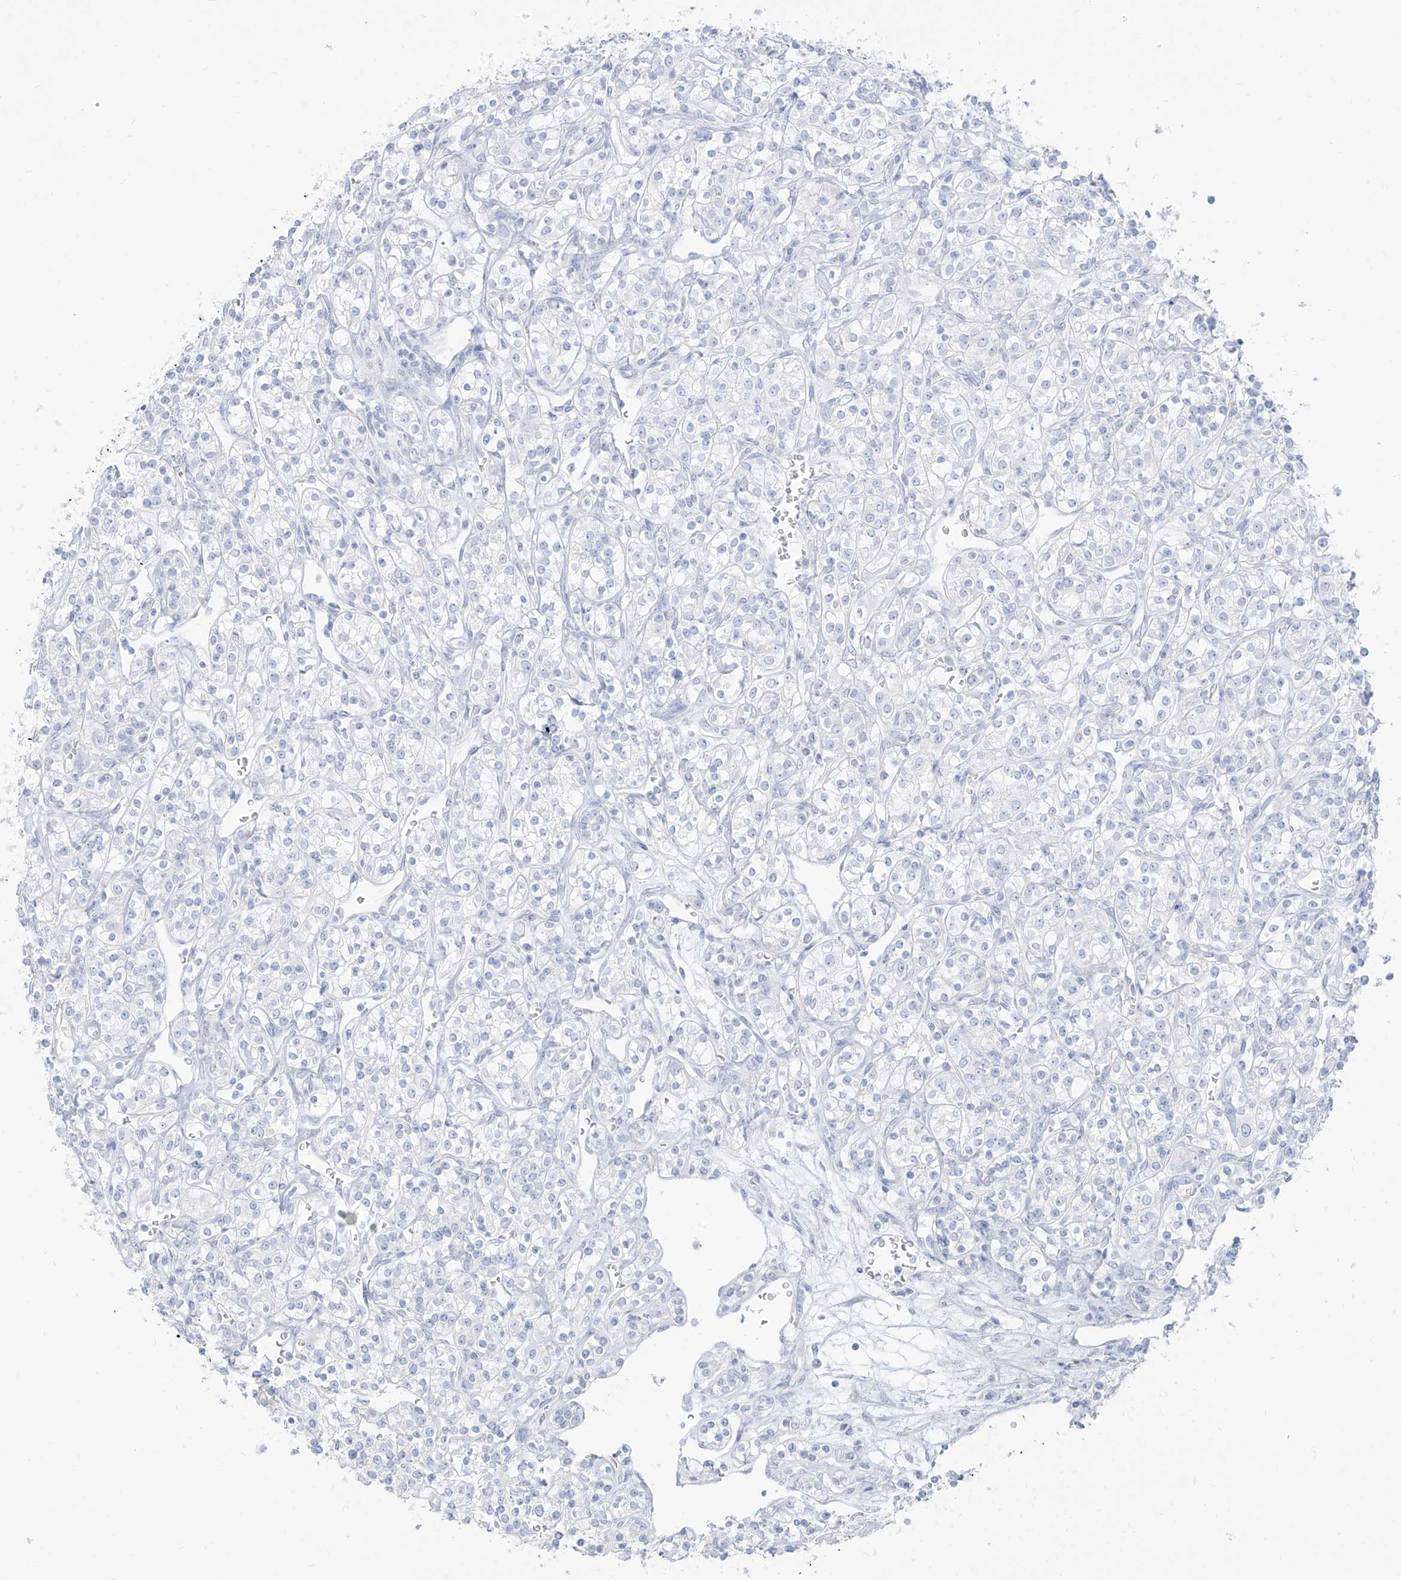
{"staining": {"intensity": "negative", "quantity": "none", "location": "none"}, "tissue": "renal cancer", "cell_type": "Tumor cells", "image_type": "cancer", "snomed": [{"axis": "morphology", "description": "Adenocarcinoma, NOS"}, {"axis": "topography", "description": "Kidney"}], "caption": "A histopathology image of human renal cancer (adenocarcinoma) is negative for staining in tumor cells. (DAB IHC visualized using brightfield microscopy, high magnification).", "gene": "ARHGEF40", "patient": {"sex": "male", "age": 77}}